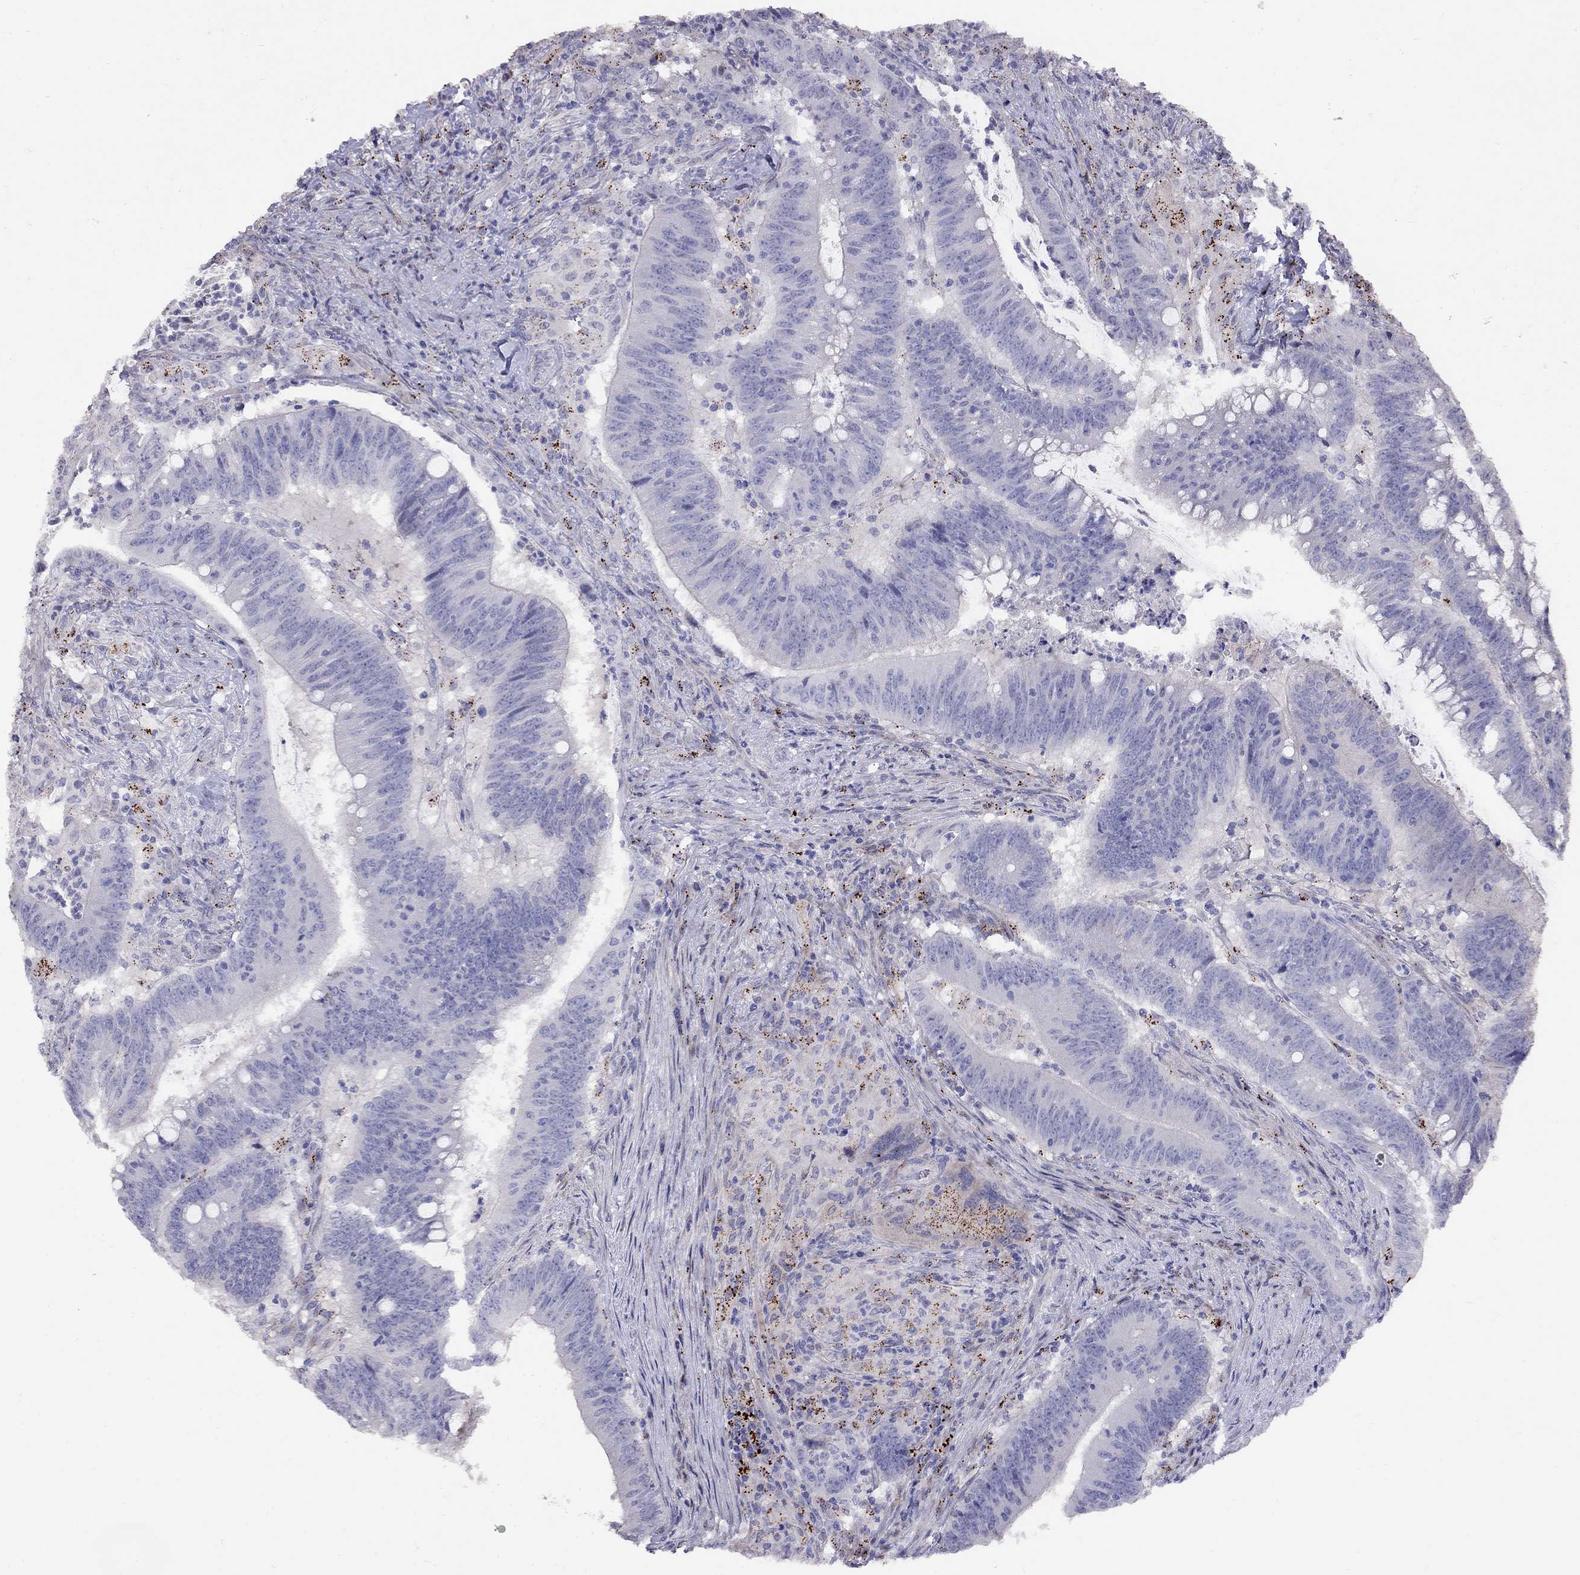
{"staining": {"intensity": "negative", "quantity": "none", "location": "none"}, "tissue": "colorectal cancer", "cell_type": "Tumor cells", "image_type": "cancer", "snomed": [{"axis": "morphology", "description": "Adenocarcinoma, NOS"}, {"axis": "topography", "description": "Colon"}], "caption": "Colorectal adenocarcinoma was stained to show a protein in brown. There is no significant expression in tumor cells.", "gene": "MAGEB4", "patient": {"sex": "female", "age": 87}}